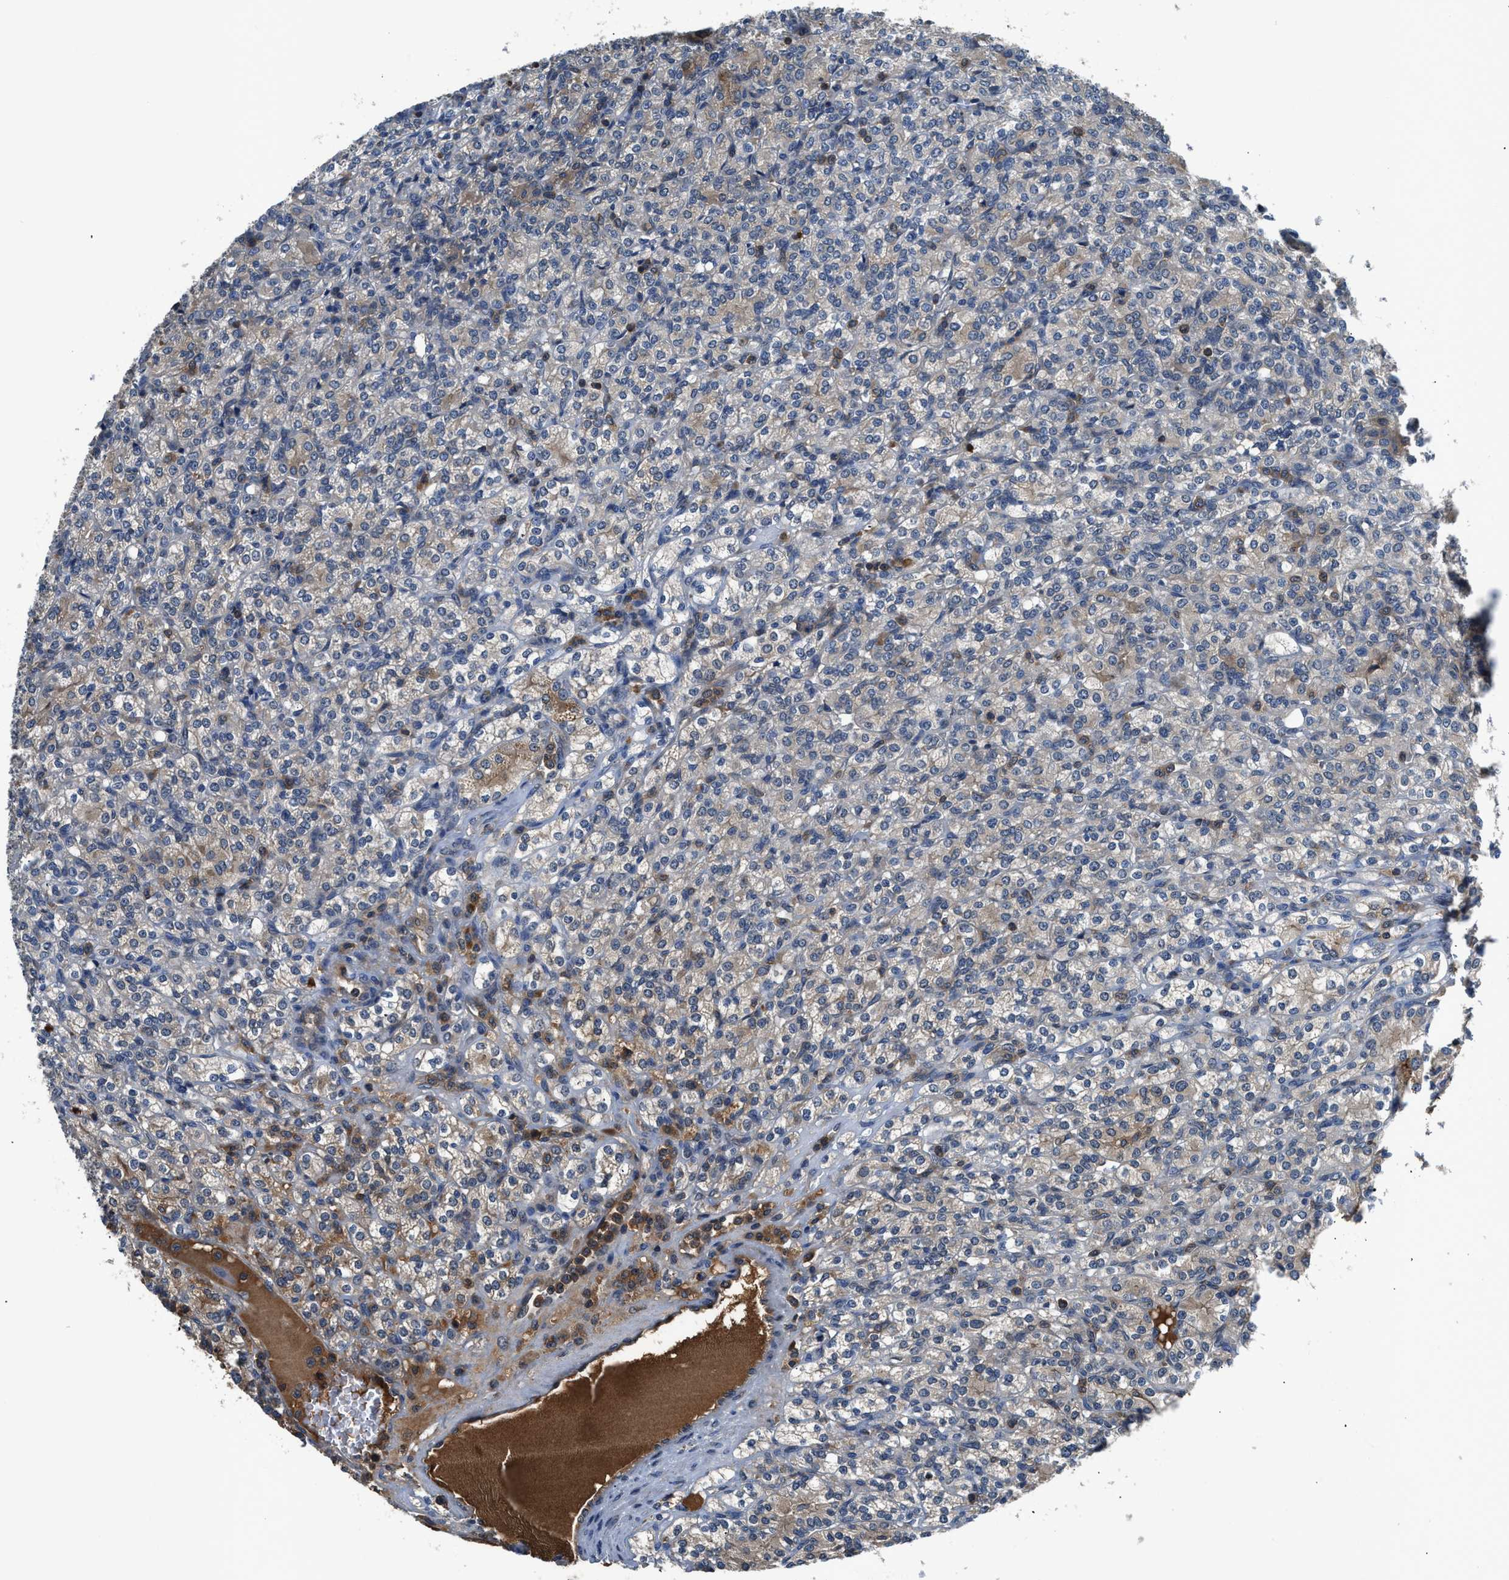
{"staining": {"intensity": "moderate", "quantity": "<25%", "location": "cytoplasmic/membranous"}, "tissue": "renal cancer", "cell_type": "Tumor cells", "image_type": "cancer", "snomed": [{"axis": "morphology", "description": "Adenocarcinoma, NOS"}, {"axis": "topography", "description": "Kidney"}], "caption": "High-power microscopy captured an immunohistochemistry (IHC) micrograph of renal adenocarcinoma, revealing moderate cytoplasmic/membranous staining in about <25% of tumor cells.", "gene": "PAFAH2", "patient": {"sex": "male", "age": 77}}